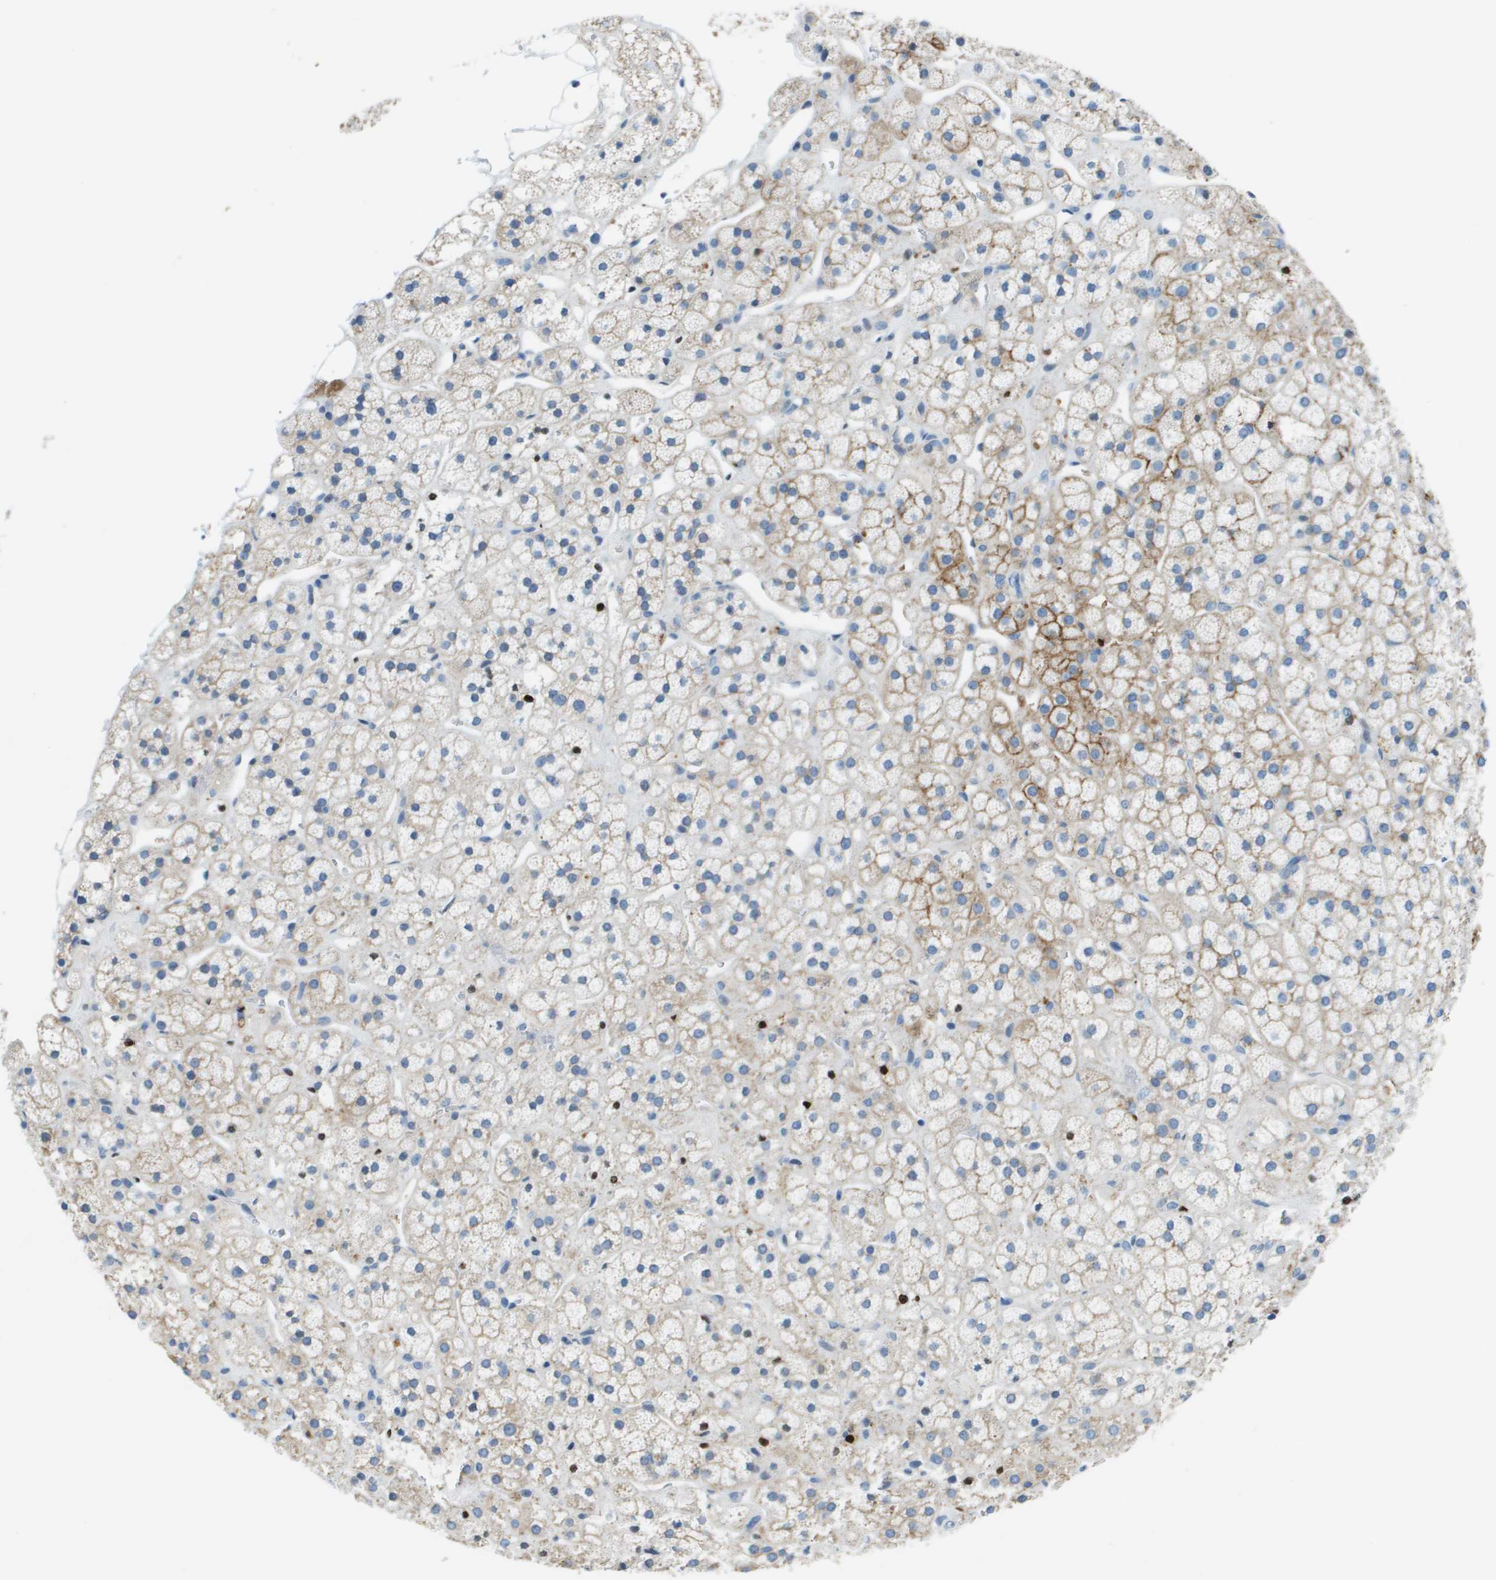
{"staining": {"intensity": "moderate", "quantity": "25%-75%", "location": "cytoplasmic/membranous"}, "tissue": "adrenal gland", "cell_type": "Glandular cells", "image_type": "normal", "snomed": [{"axis": "morphology", "description": "Normal tissue, NOS"}, {"axis": "topography", "description": "Adrenal gland"}], "caption": "Moderate cytoplasmic/membranous positivity for a protein is present in about 25%-75% of glandular cells of benign adrenal gland using IHC.", "gene": "SDC1", "patient": {"sex": "male", "age": 56}}